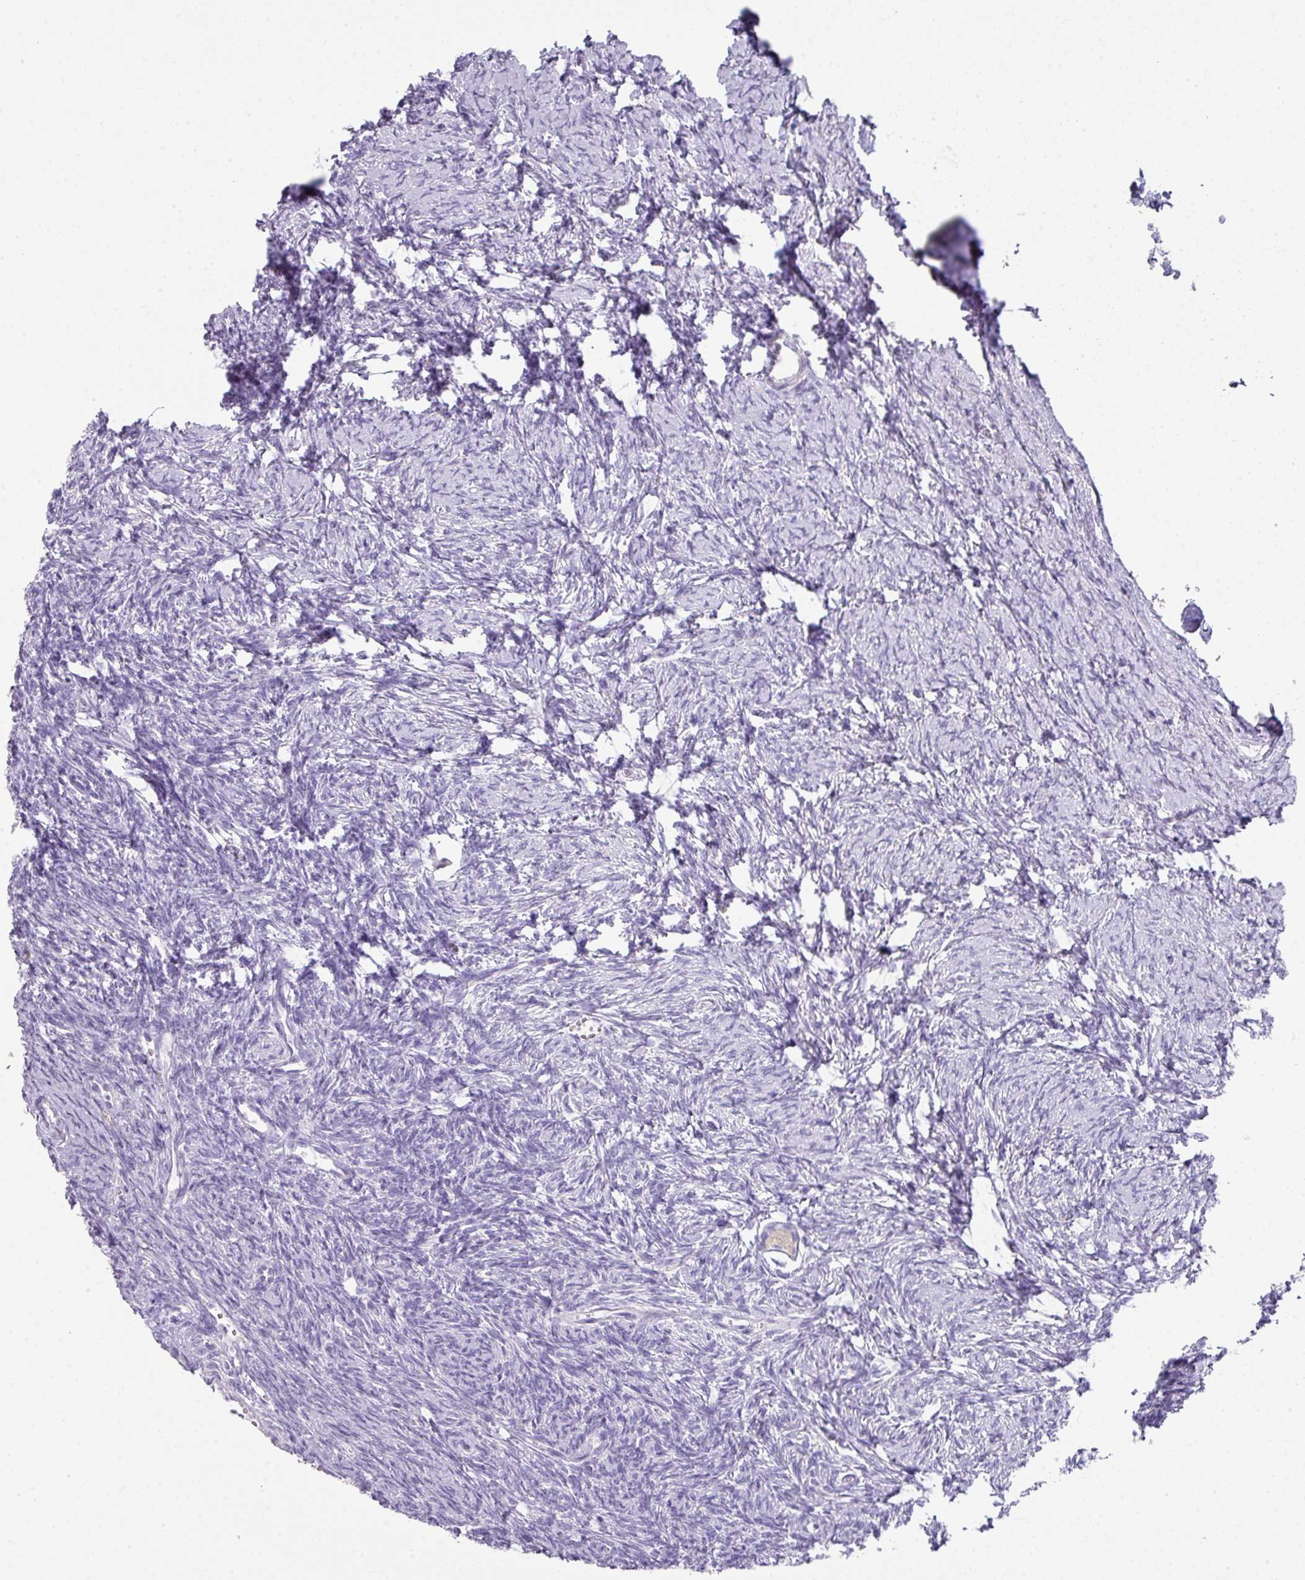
{"staining": {"intensity": "negative", "quantity": "none", "location": "none"}, "tissue": "ovary", "cell_type": "Follicle cells", "image_type": "normal", "snomed": [{"axis": "morphology", "description": "Normal tissue, NOS"}, {"axis": "topography", "description": "Ovary"}], "caption": "Immunohistochemistry of normal human ovary exhibits no positivity in follicle cells.", "gene": "GLI4", "patient": {"sex": "female", "age": 39}}